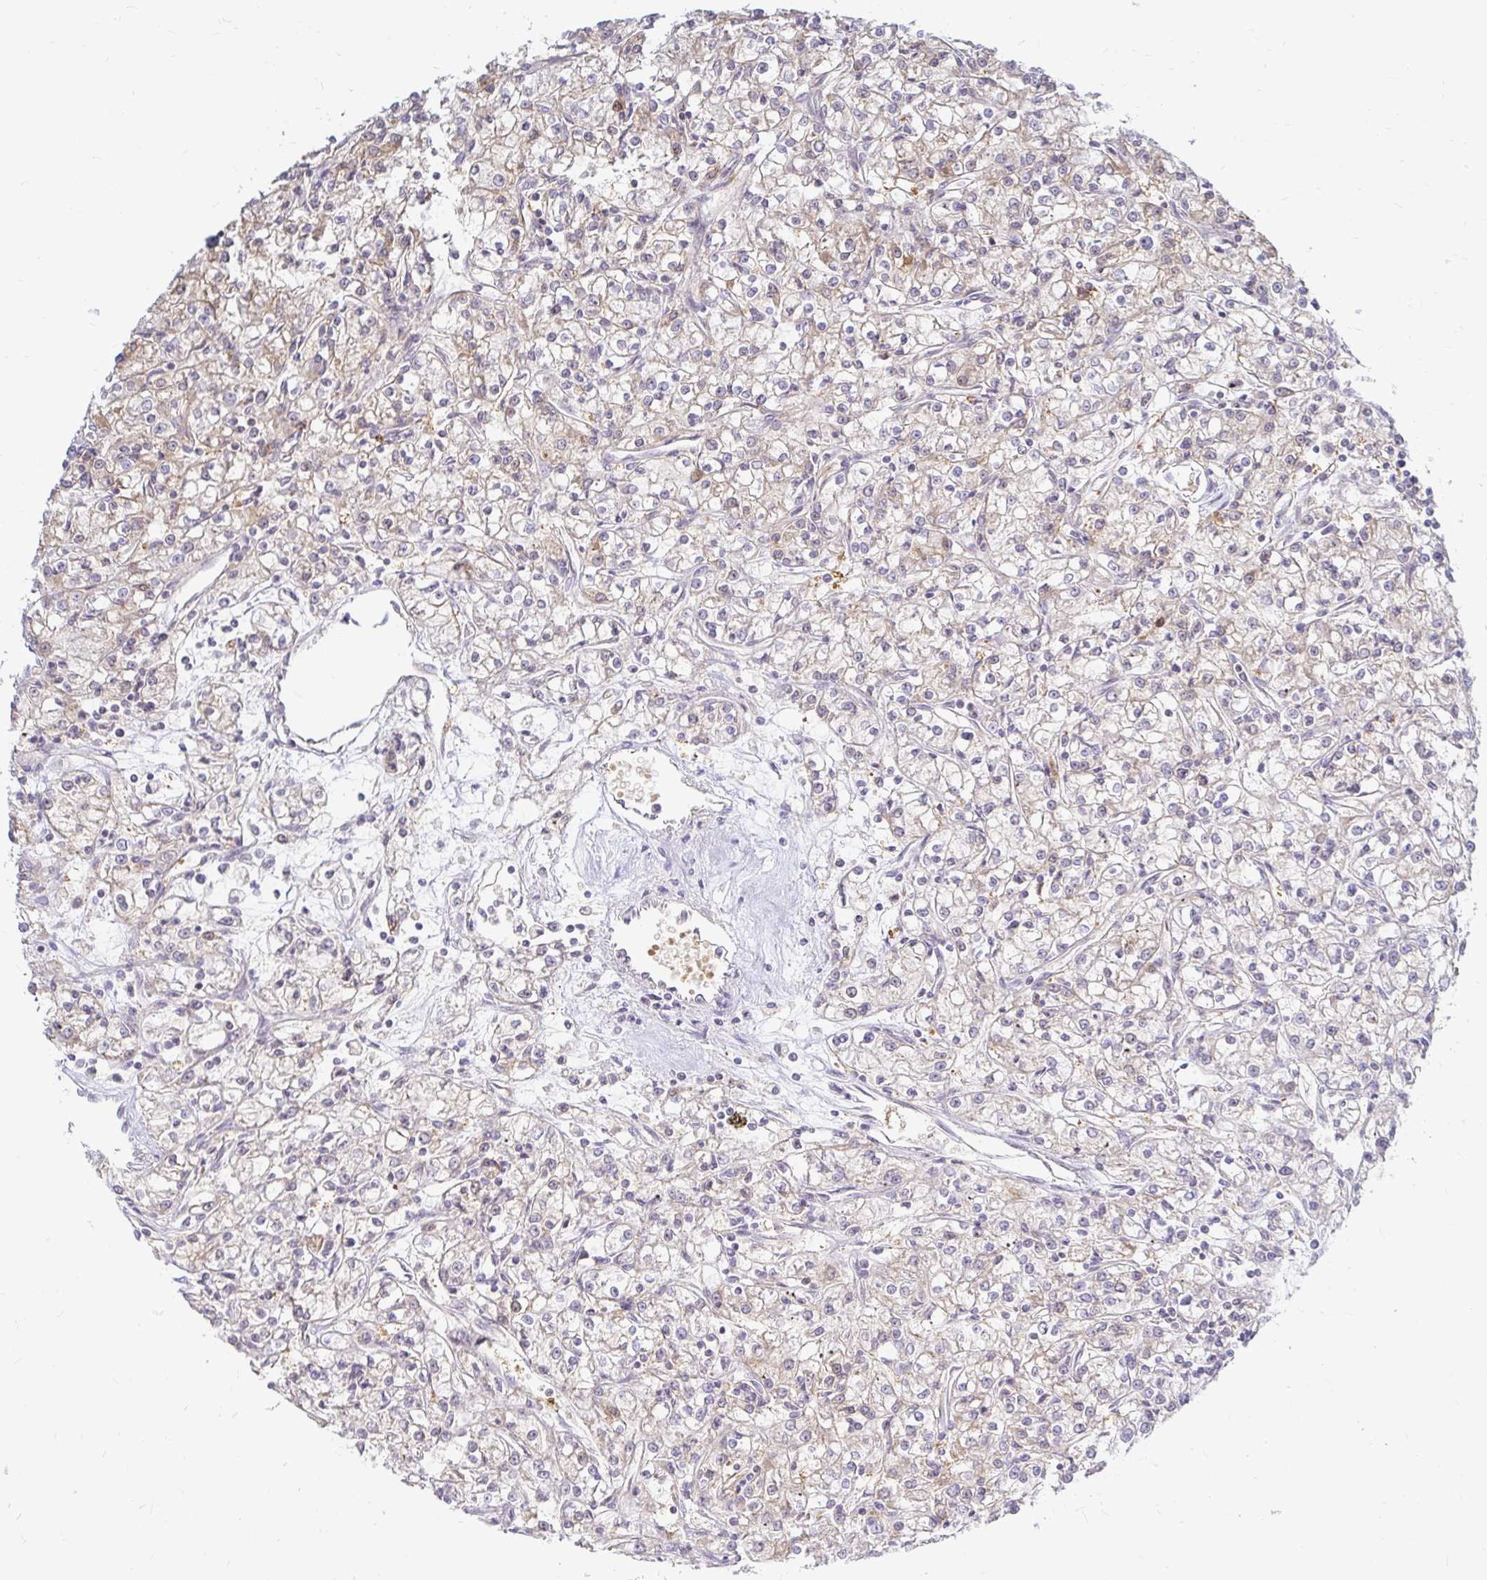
{"staining": {"intensity": "weak", "quantity": "25%-75%", "location": "cytoplasmic/membranous"}, "tissue": "renal cancer", "cell_type": "Tumor cells", "image_type": "cancer", "snomed": [{"axis": "morphology", "description": "Adenocarcinoma, NOS"}, {"axis": "topography", "description": "Kidney"}], "caption": "There is low levels of weak cytoplasmic/membranous staining in tumor cells of renal adenocarcinoma, as demonstrated by immunohistochemical staining (brown color).", "gene": "CAST", "patient": {"sex": "female", "age": 59}}